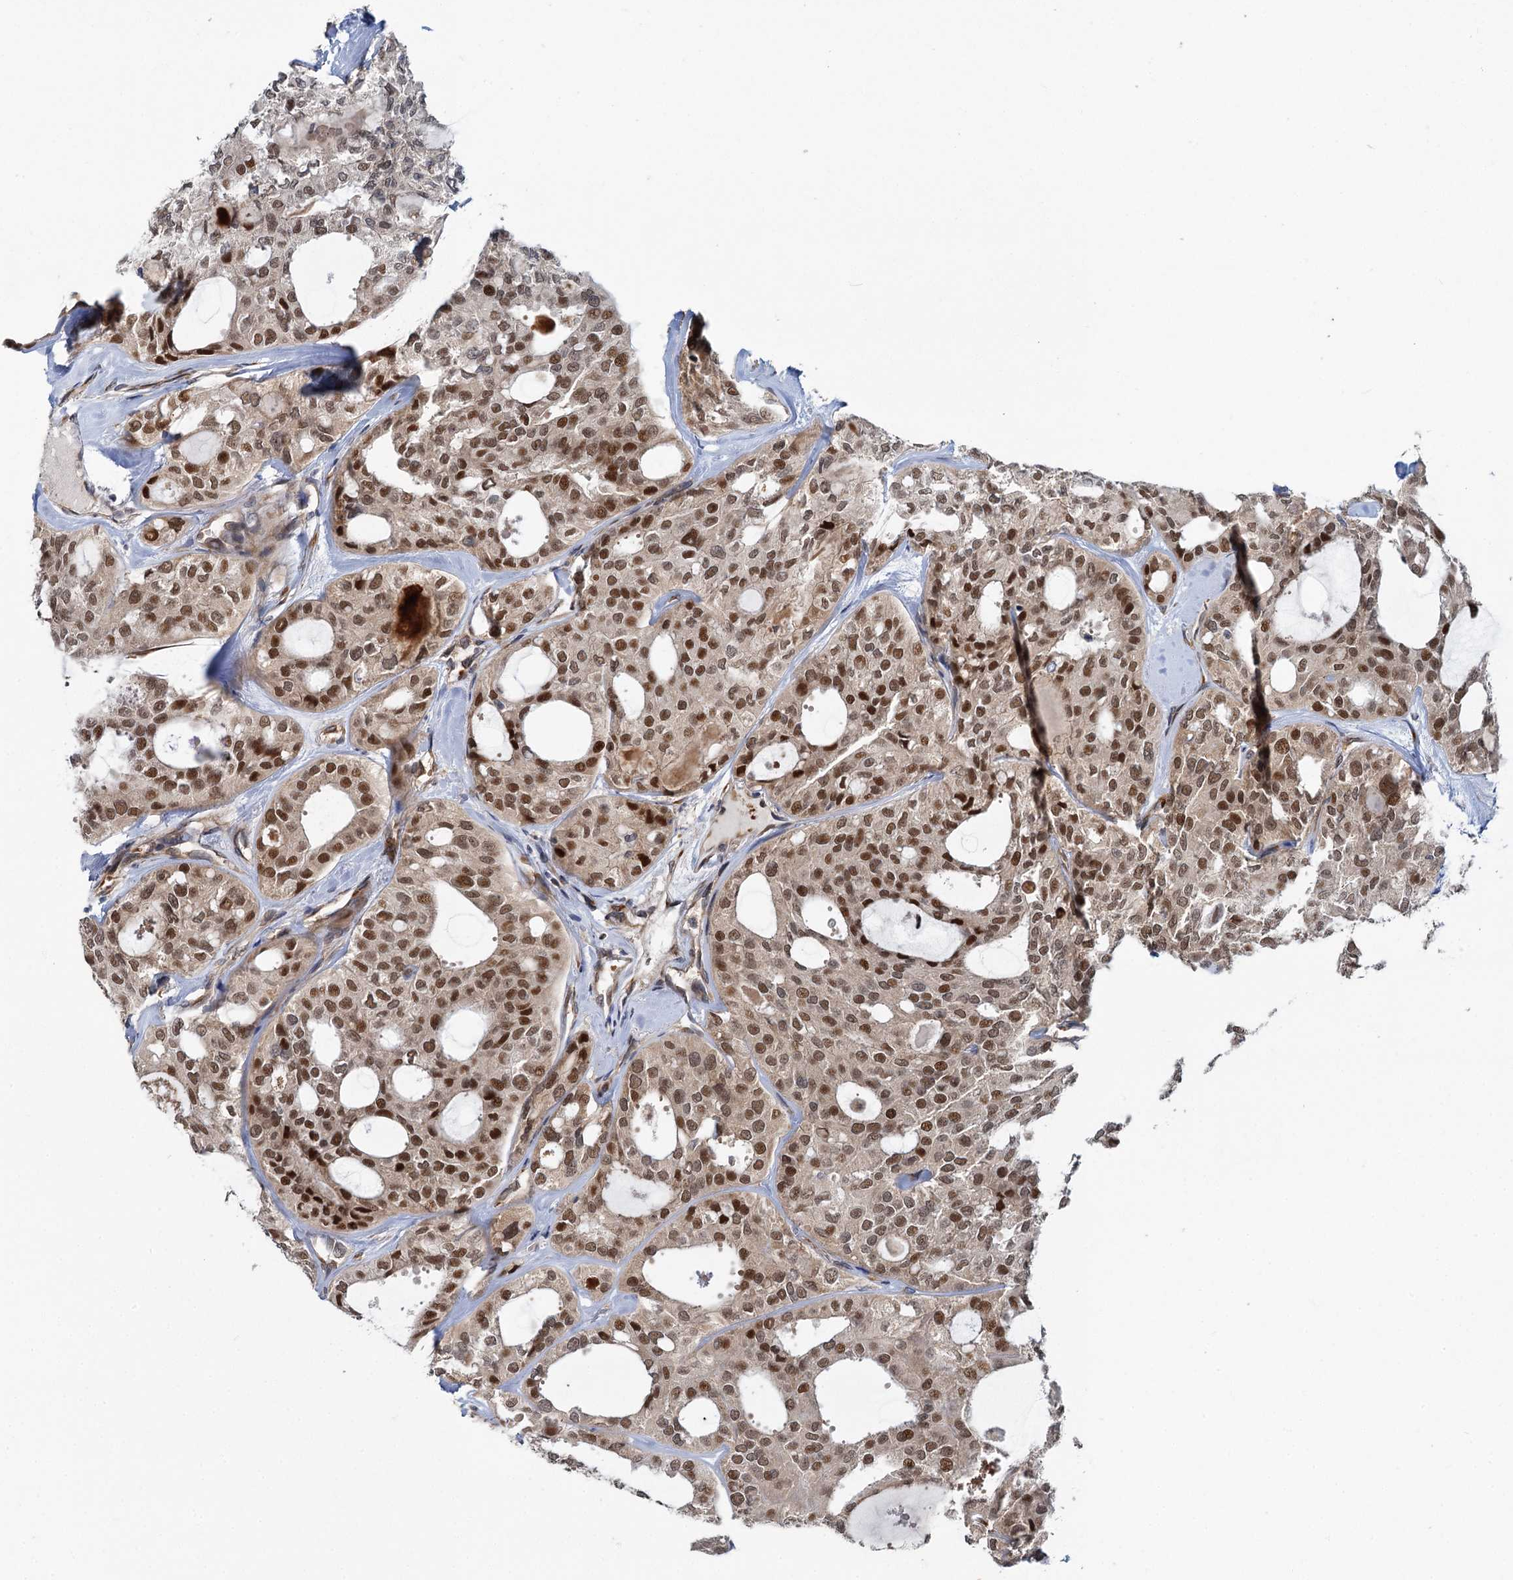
{"staining": {"intensity": "moderate", "quantity": ">75%", "location": "nuclear"}, "tissue": "thyroid cancer", "cell_type": "Tumor cells", "image_type": "cancer", "snomed": [{"axis": "morphology", "description": "Follicular adenoma carcinoma, NOS"}, {"axis": "topography", "description": "Thyroid gland"}], "caption": "DAB immunohistochemical staining of follicular adenoma carcinoma (thyroid) exhibits moderate nuclear protein expression in approximately >75% of tumor cells. (DAB IHC, brown staining for protein, blue staining for nuclei).", "gene": "APBA2", "patient": {"sex": "male", "age": 75}}